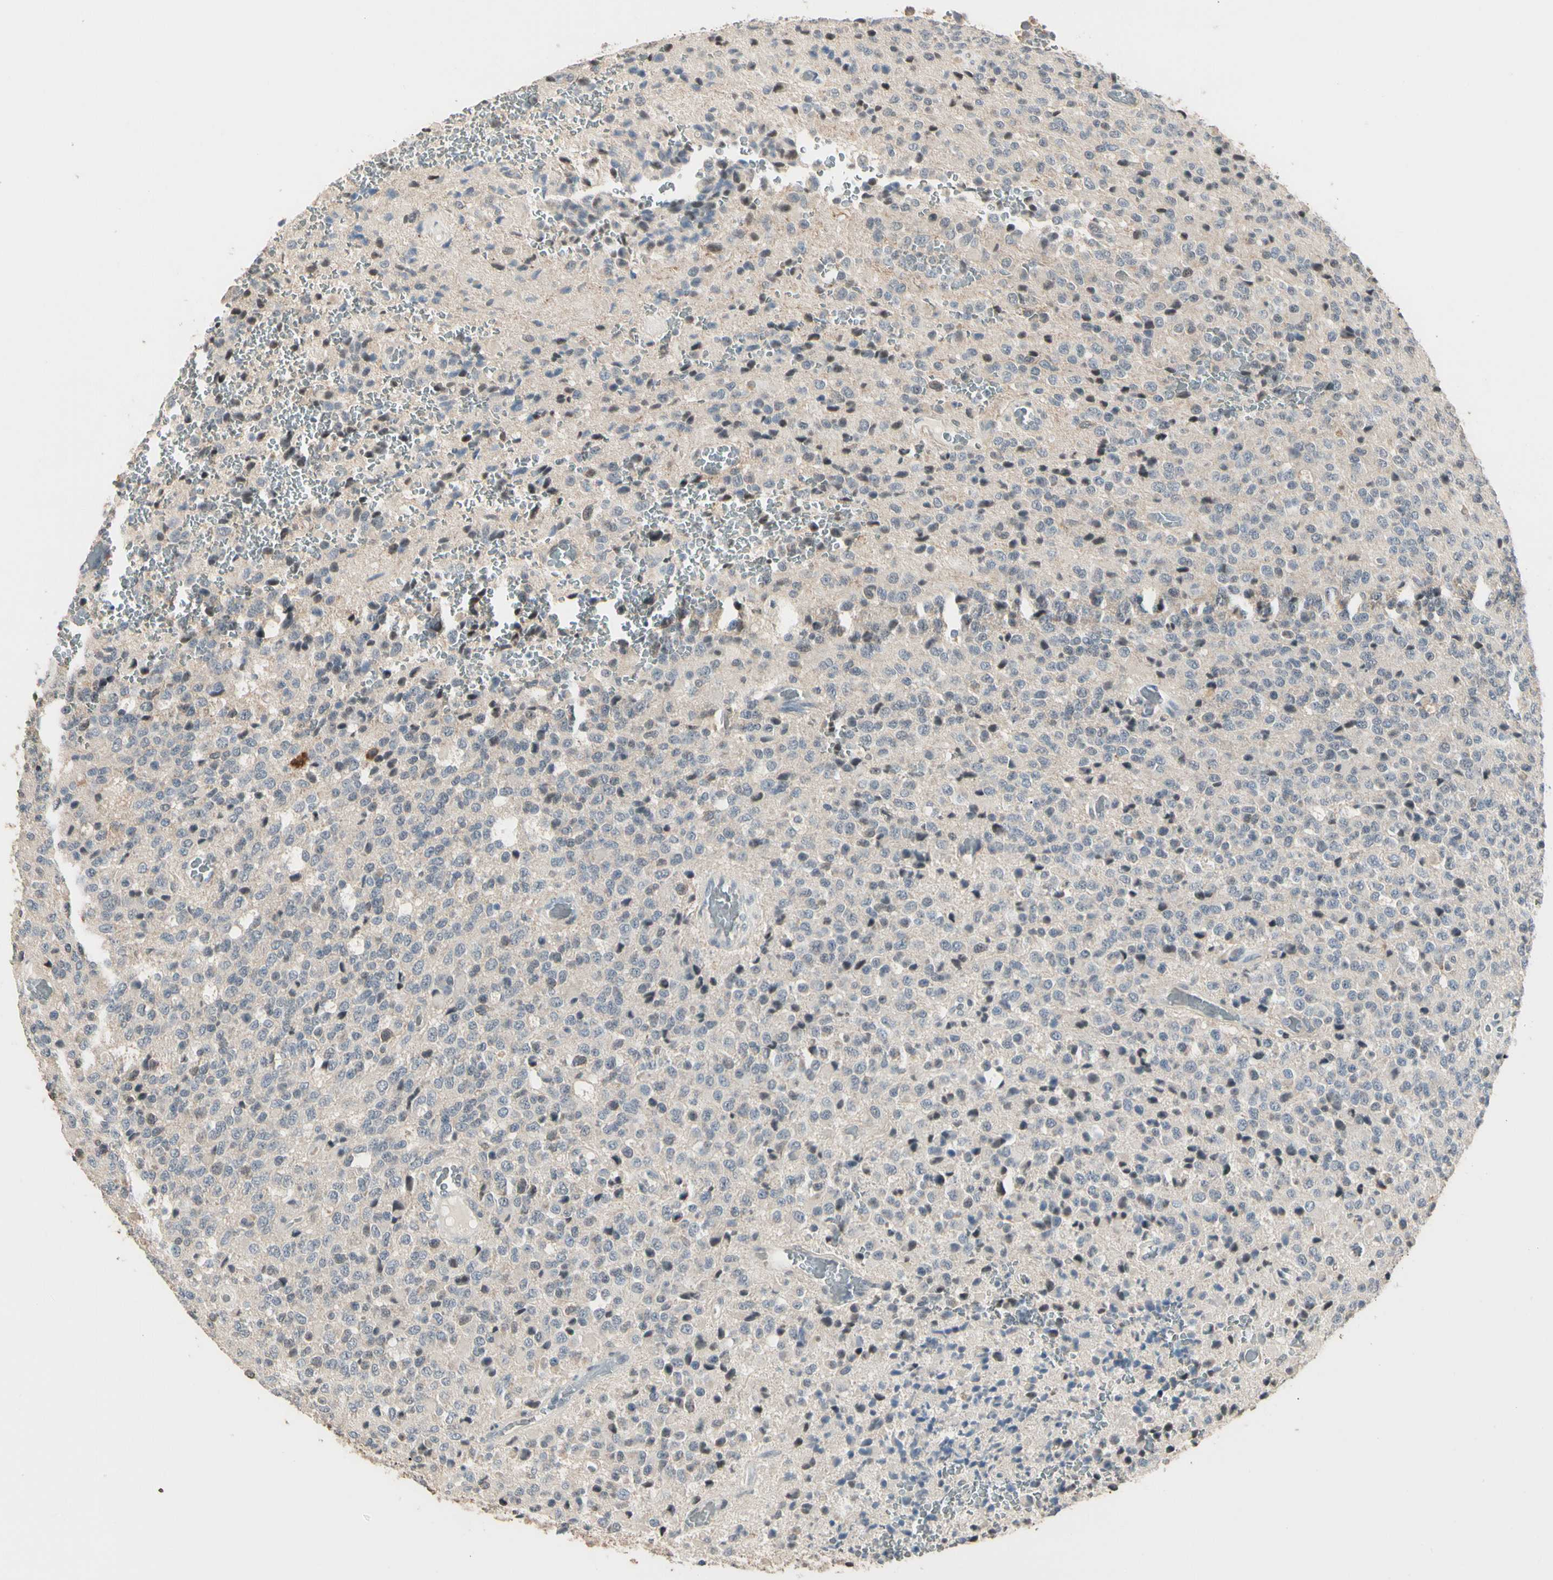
{"staining": {"intensity": "weak", "quantity": "<25%", "location": "nuclear"}, "tissue": "glioma", "cell_type": "Tumor cells", "image_type": "cancer", "snomed": [{"axis": "morphology", "description": "Glioma, malignant, High grade"}, {"axis": "topography", "description": "pancreas cauda"}], "caption": "Protein analysis of glioma reveals no significant staining in tumor cells. The staining was performed using DAB (3,3'-diaminobenzidine) to visualize the protein expression in brown, while the nuclei were stained in blue with hematoxylin (Magnification: 20x).", "gene": "GREM1", "patient": {"sex": "male", "age": 60}}